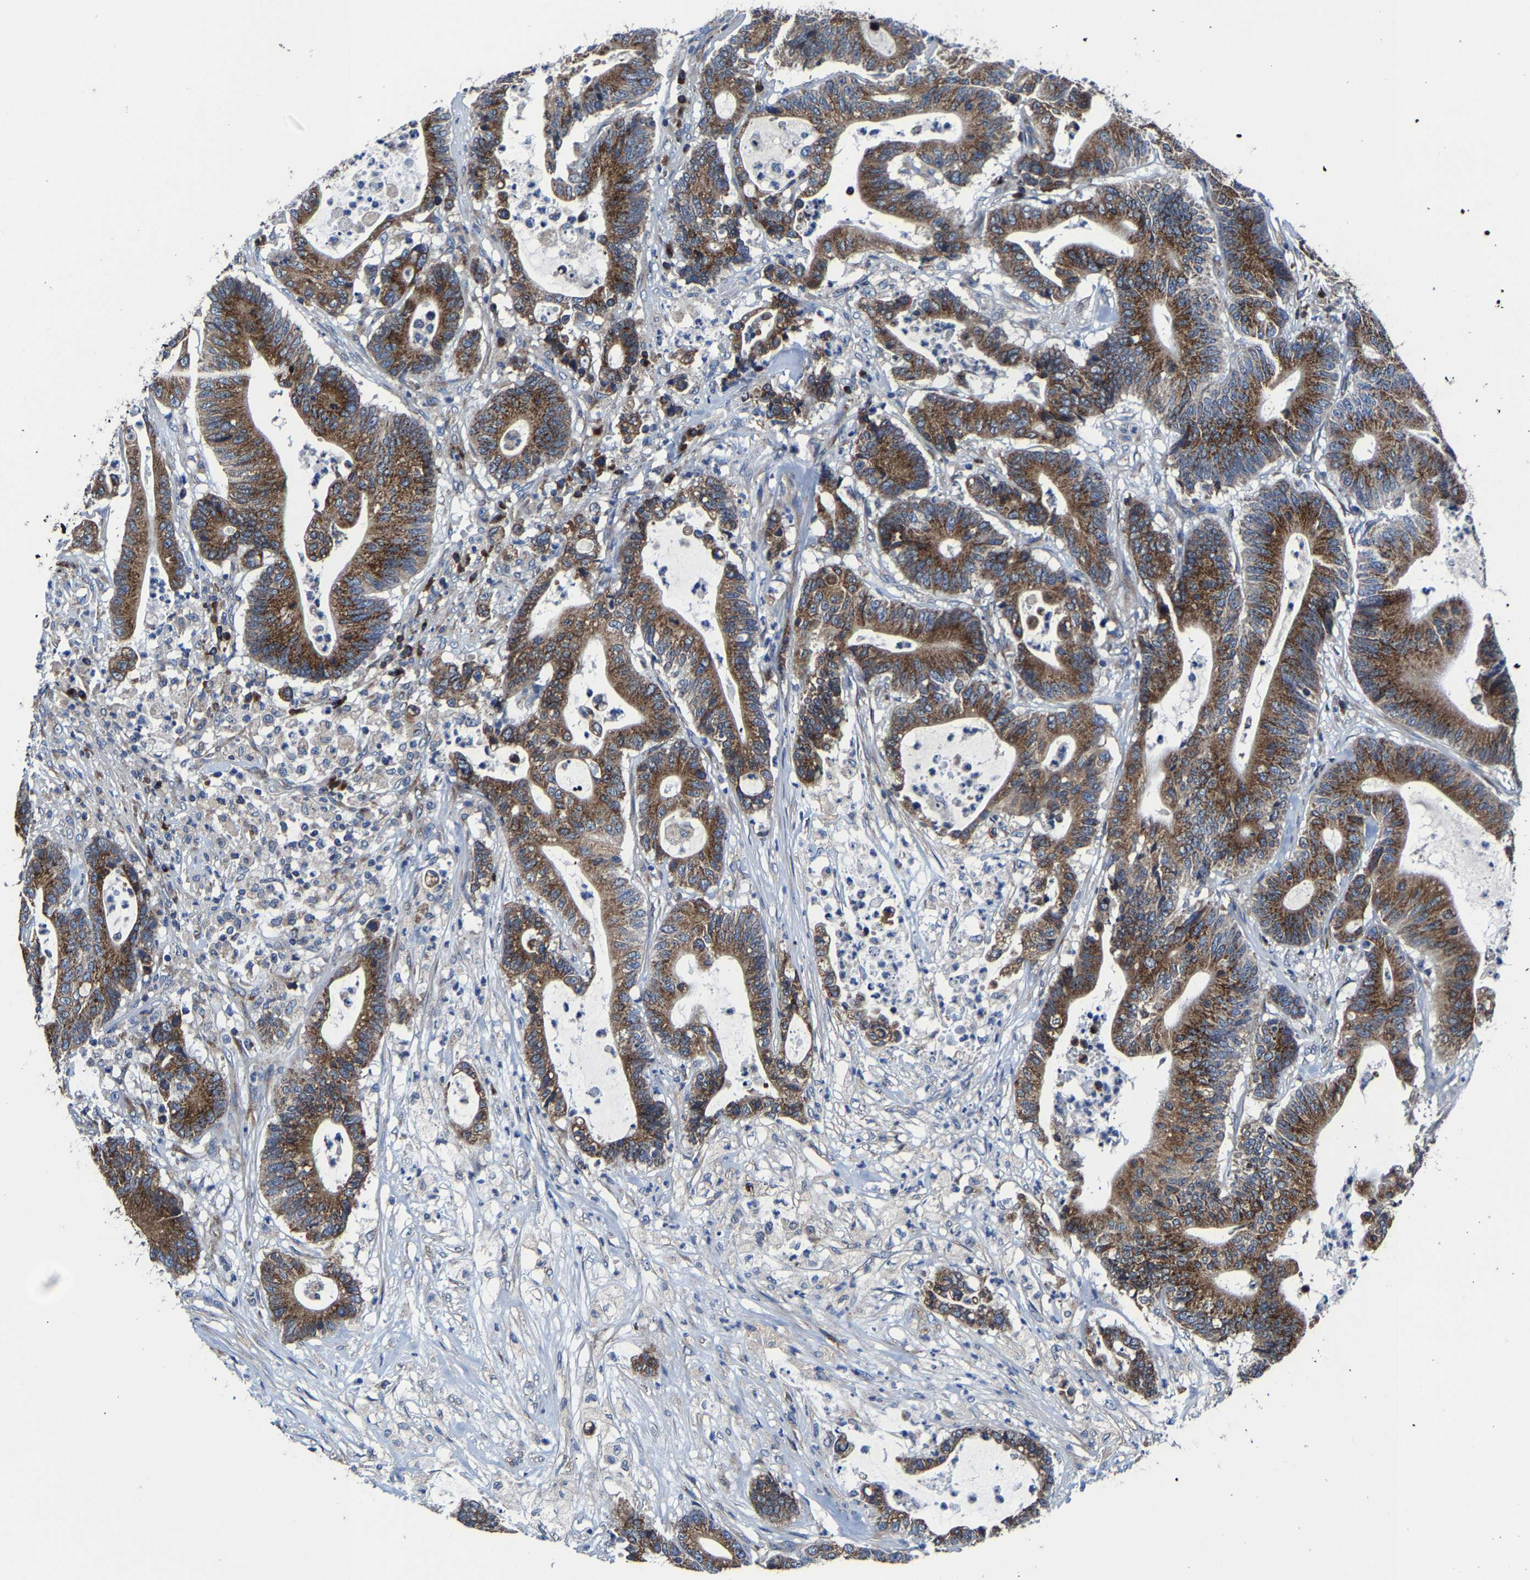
{"staining": {"intensity": "moderate", "quantity": ">75%", "location": "cytoplasmic/membranous"}, "tissue": "colorectal cancer", "cell_type": "Tumor cells", "image_type": "cancer", "snomed": [{"axis": "morphology", "description": "Adenocarcinoma, NOS"}, {"axis": "topography", "description": "Colon"}], "caption": "Colorectal cancer (adenocarcinoma) stained with immunohistochemistry (IHC) displays moderate cytoplasmic/membranous expression in approximately >75% of tumor cells. (DAB IHC, brown staining for protein, blue staining for nuclei).", "gene": "EBAG9", "patient": {"sex": "female", "age": 84}}